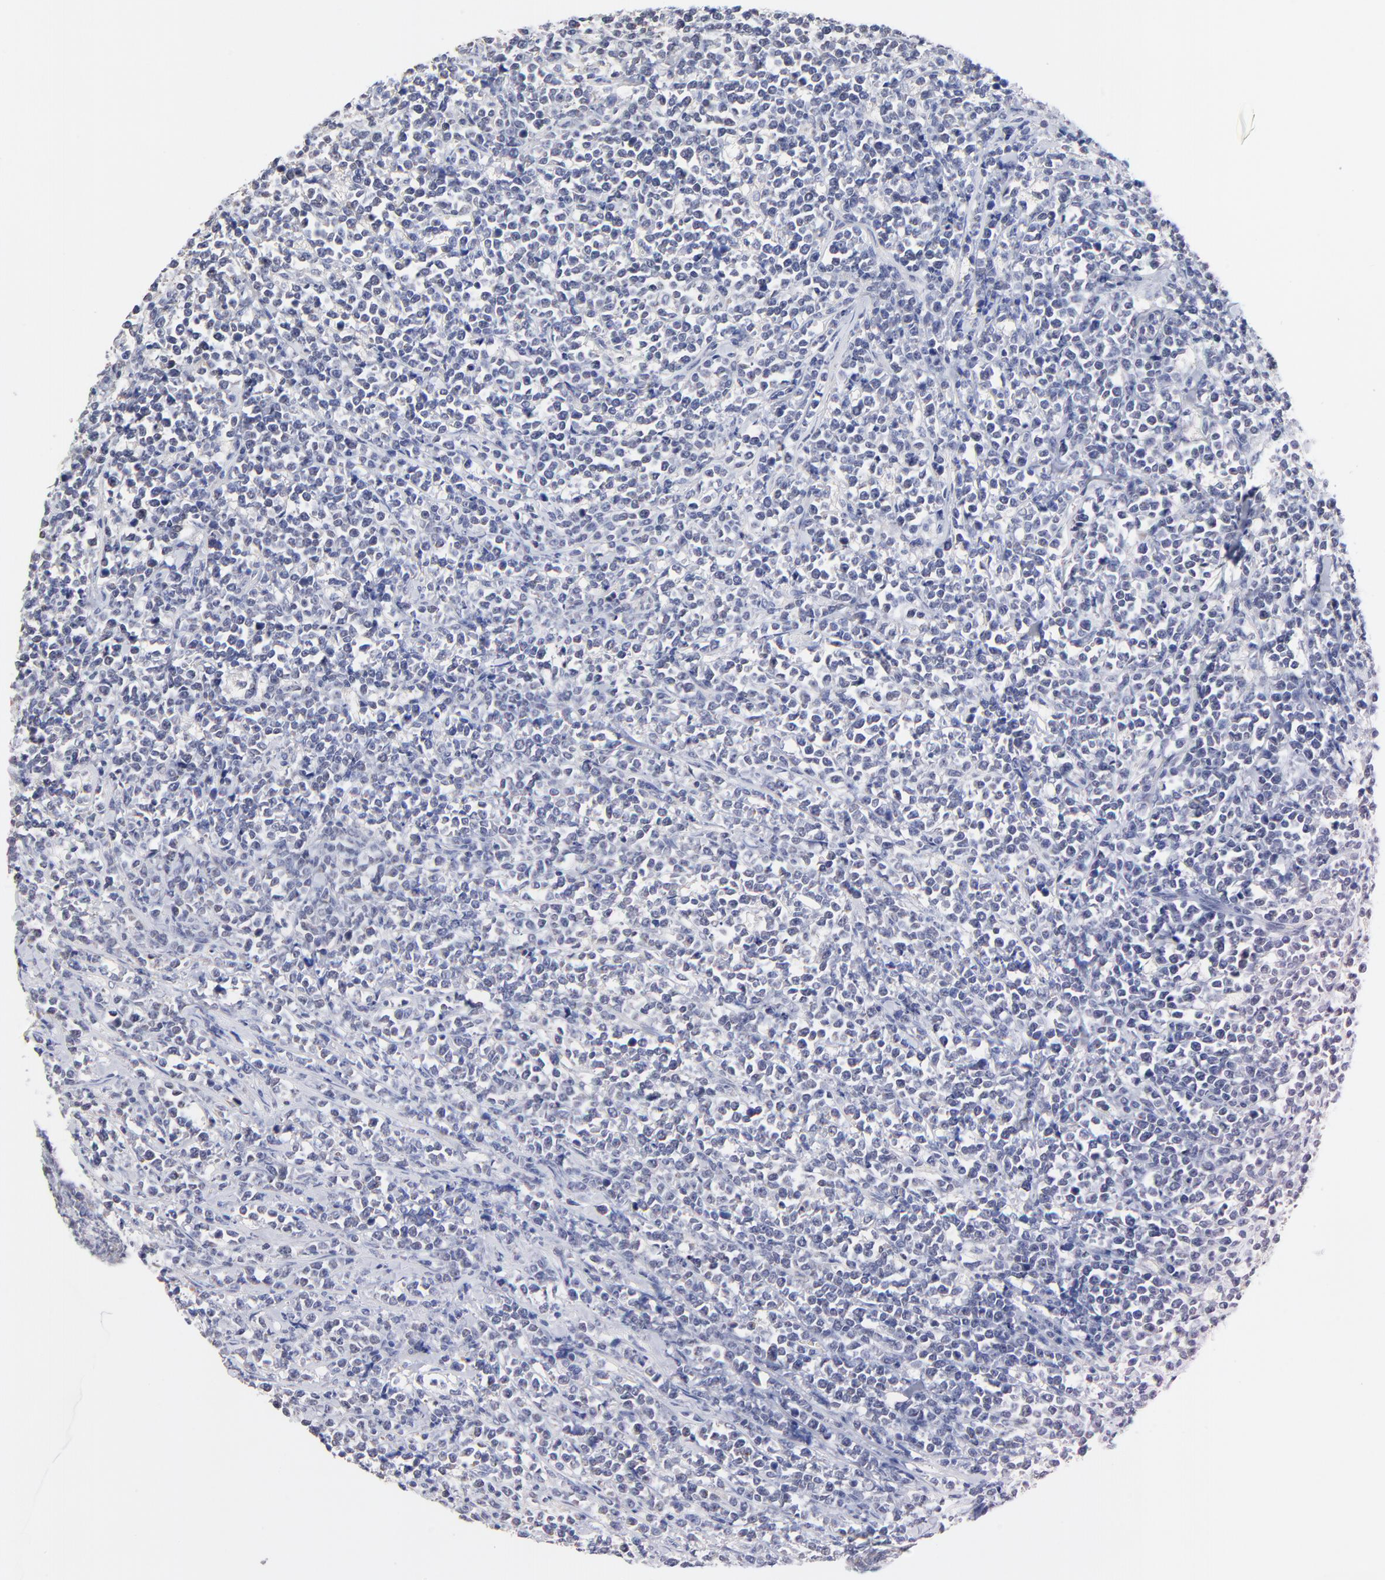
{"staining": {"intensity": "negative", "quantity": "none", "location": "none"}, "tissue": "lymphoma", "cell_type": "Tumor cells", "image_type": "cancer", "snomed": [{"axis": "morphology", "description": "Malignant lymphoma, non-Hodgkin's type, High grade"}, {"axis": "topography", "description": "Small intestine"}, {"axis": "topography", "description": "Colon"}], "caption": "Tumor cells show no significant protein expression in high-grade malignant lymphoma, non-Hodgkin's type.", "gene": "TWNK", "patient": {"sex": "male", "age": 8}}